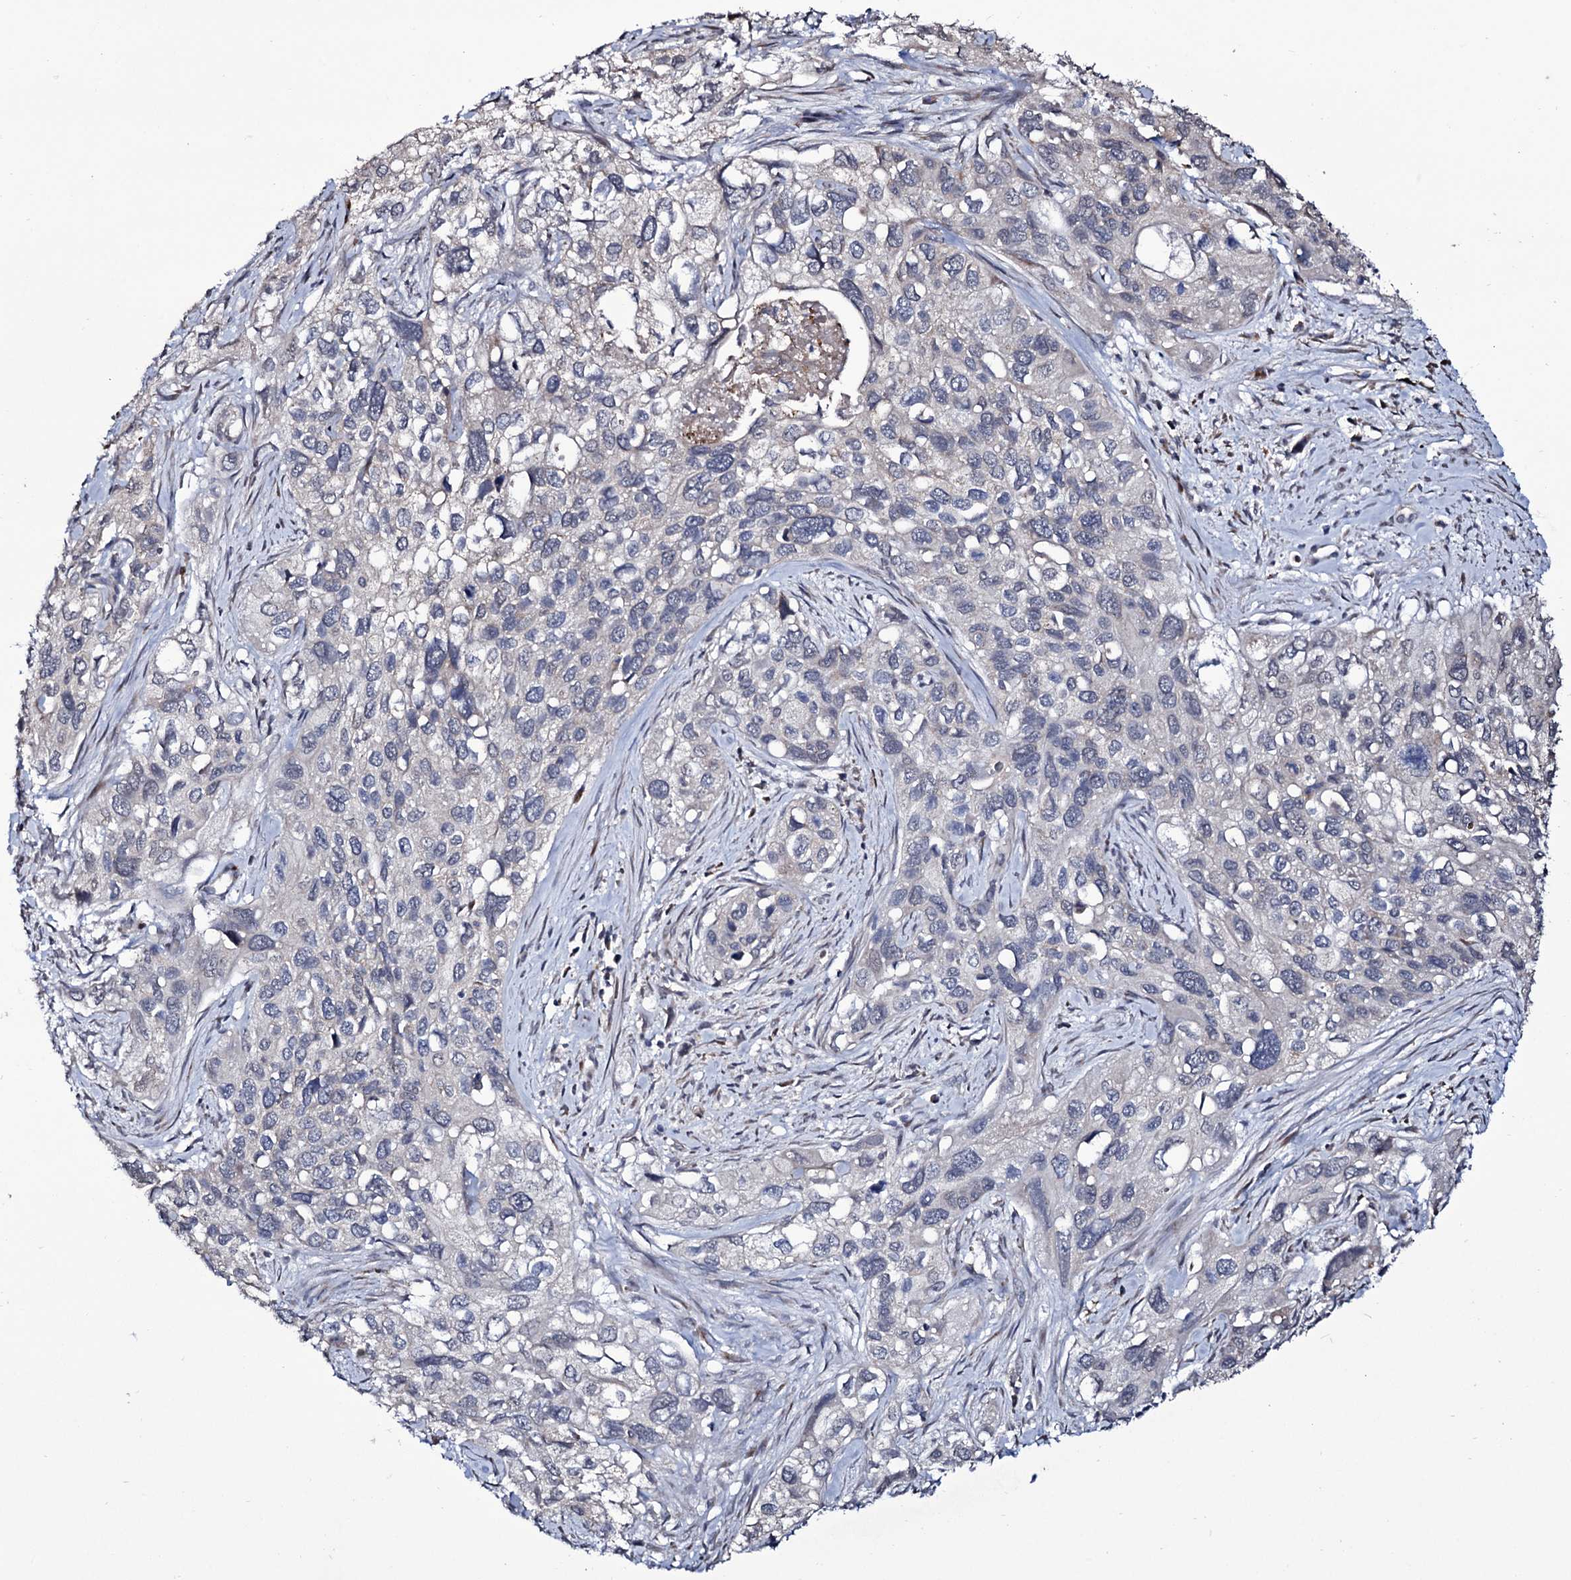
{"staining": {"intensity": "negative", "quantity": "none", "location": "none"}, "tissue": "cervical cancer", "cell_type": "Tumor cells", "image_type": "cancer", "snomed": [{"axis": "morphology", "description": "Squamous cell carcinoma, NOS"}, {"axis": "topography", "description": "Cervix"}], "caption": "This is a histopathology image of immunohistochemistry staining of squamous cell carcinoma (cervical), which shows no staining in tumor cells. (Immunohistochemistry, brightfield microscopy, high magnification).", "gene": "TUBGCP5", "patient": {"sex": "female", "age": 55}}